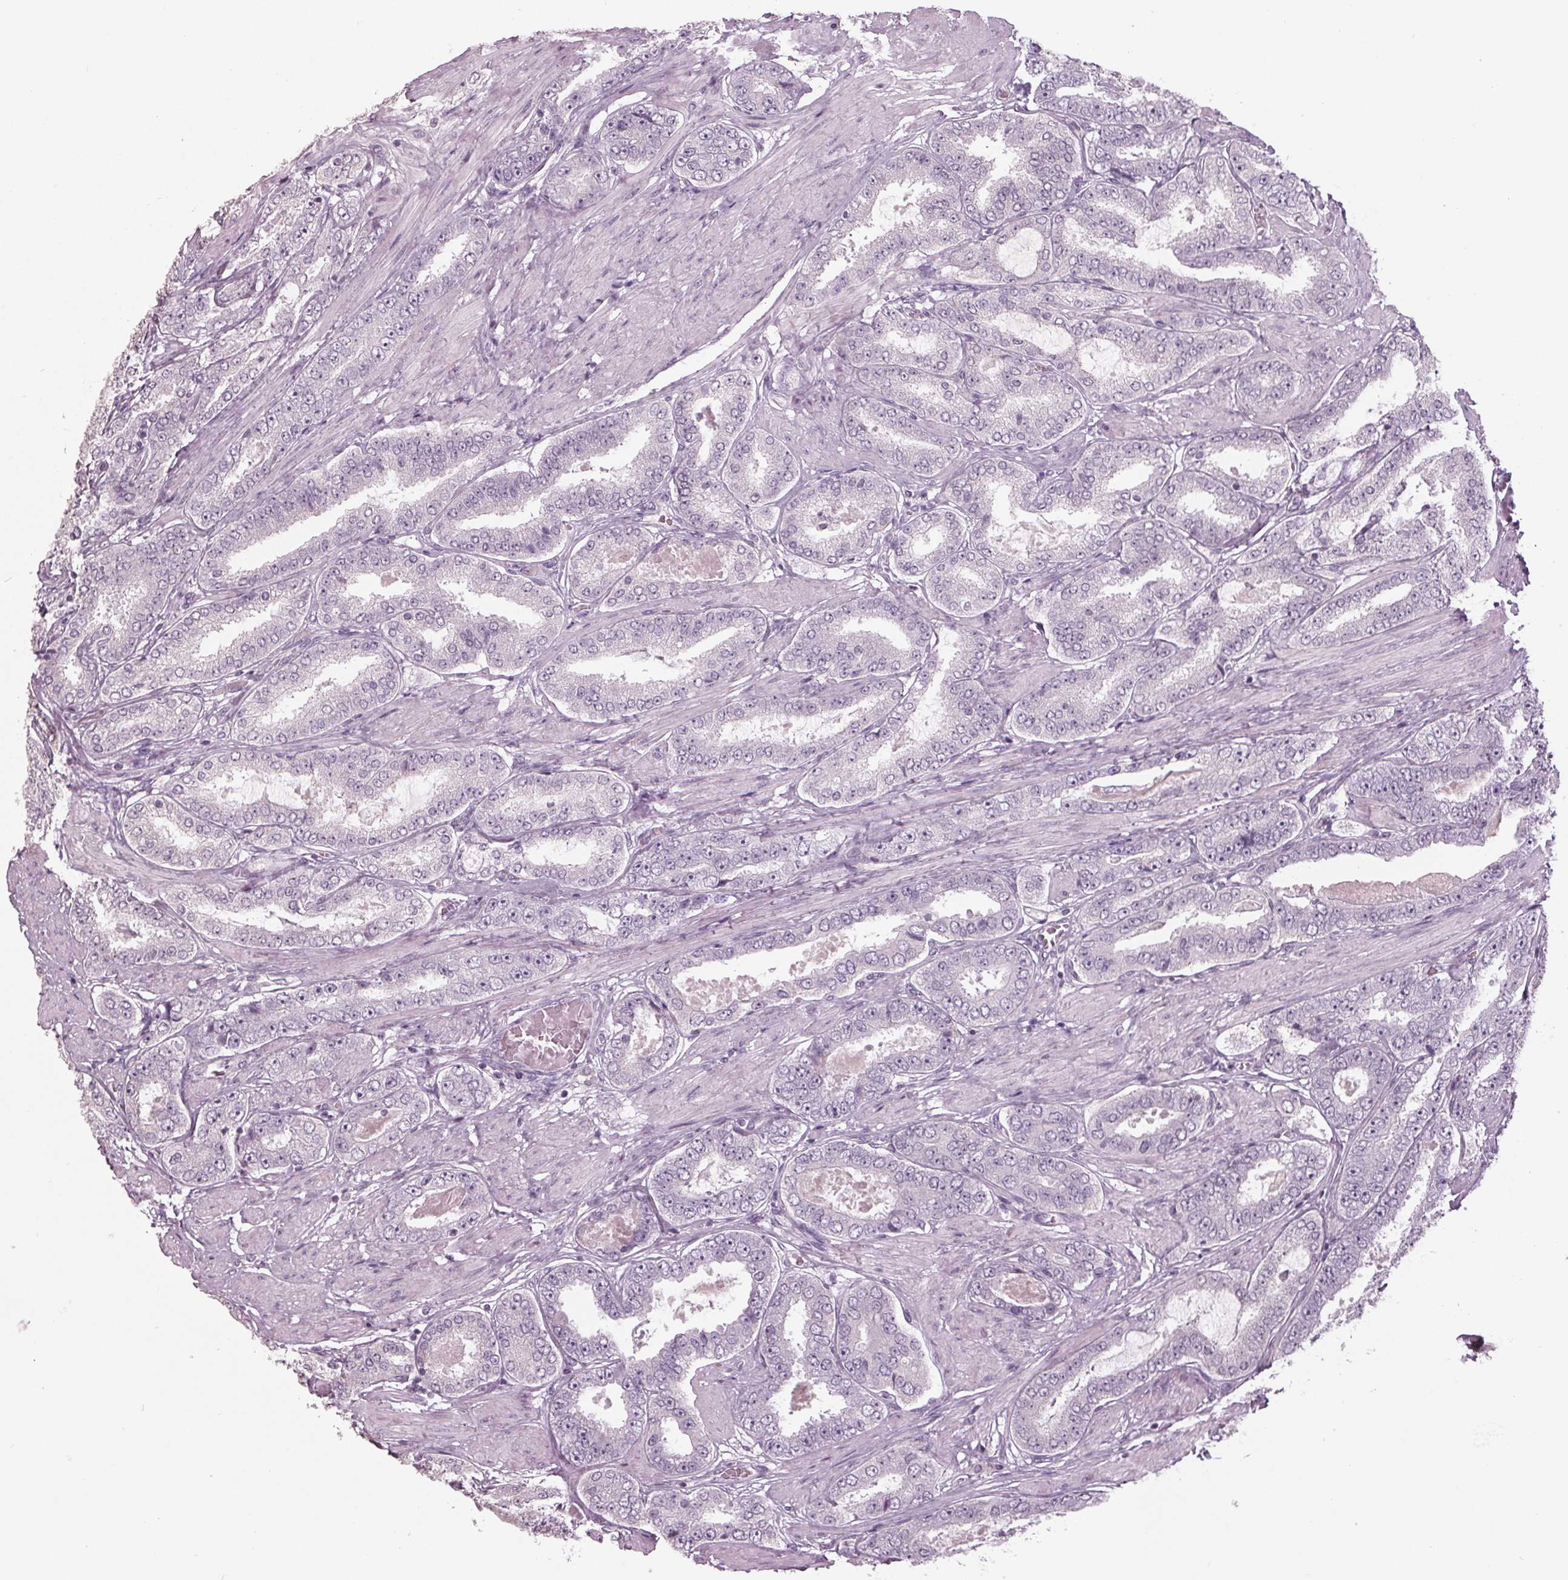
{"staining": {"intensity": "negative", "quantity": "none", "location": "none"}, "tissue": "prostate cancer", "cell_type": "Tumor cells", "image_type": "cancer", "snomed": [{"axis": "morphology", "description": "Adenocarcinoma, High grade"}, {"axis": "topography", "description": "Prostate"}], "caption": "A micrograph of human adenocarcinoma (high-grade) (prostate) is negative for staining in tumor cells.", "gene": "TNNC2", "patient": {"sex": "male", "age": 63}}